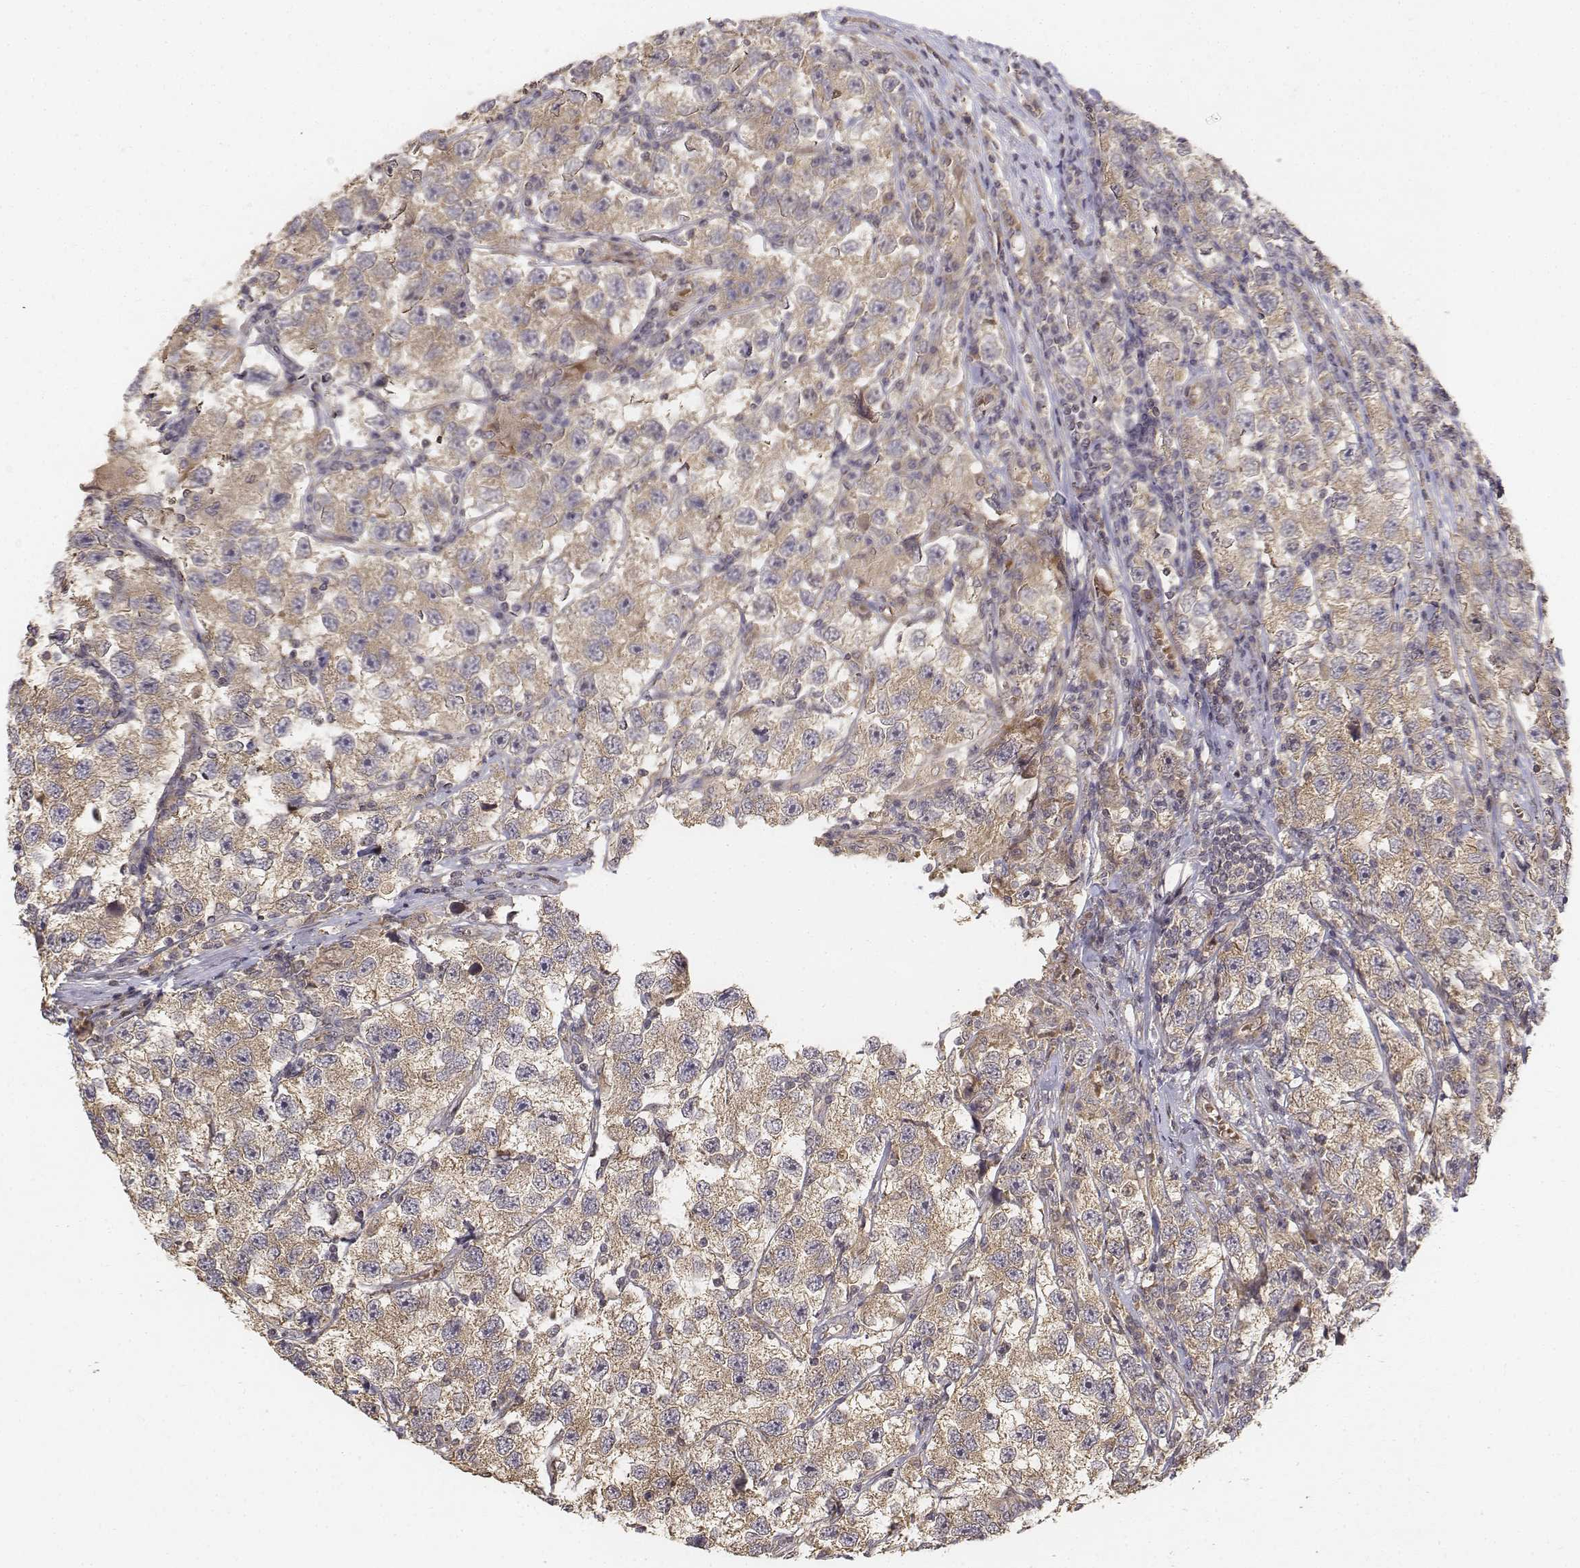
{"staining": {"intensity": "weak", "quantity": ">75%", "location": "cytoplasmic/membranous"}, "tissue": "testis cancer", "cell_type": "Tumor cells", "image_type": "cancer", "snomed": [{"axis": "morphology", "description": "Seminoma, NOS"}, {"axis": "topography", "description": "Testis"}], "caption": "Seminoma (testis) stained with a protein marker shows weak staining in tumor cells.", "gene": "FBXO21", "patient": {"sex": "male", "age": 26}}